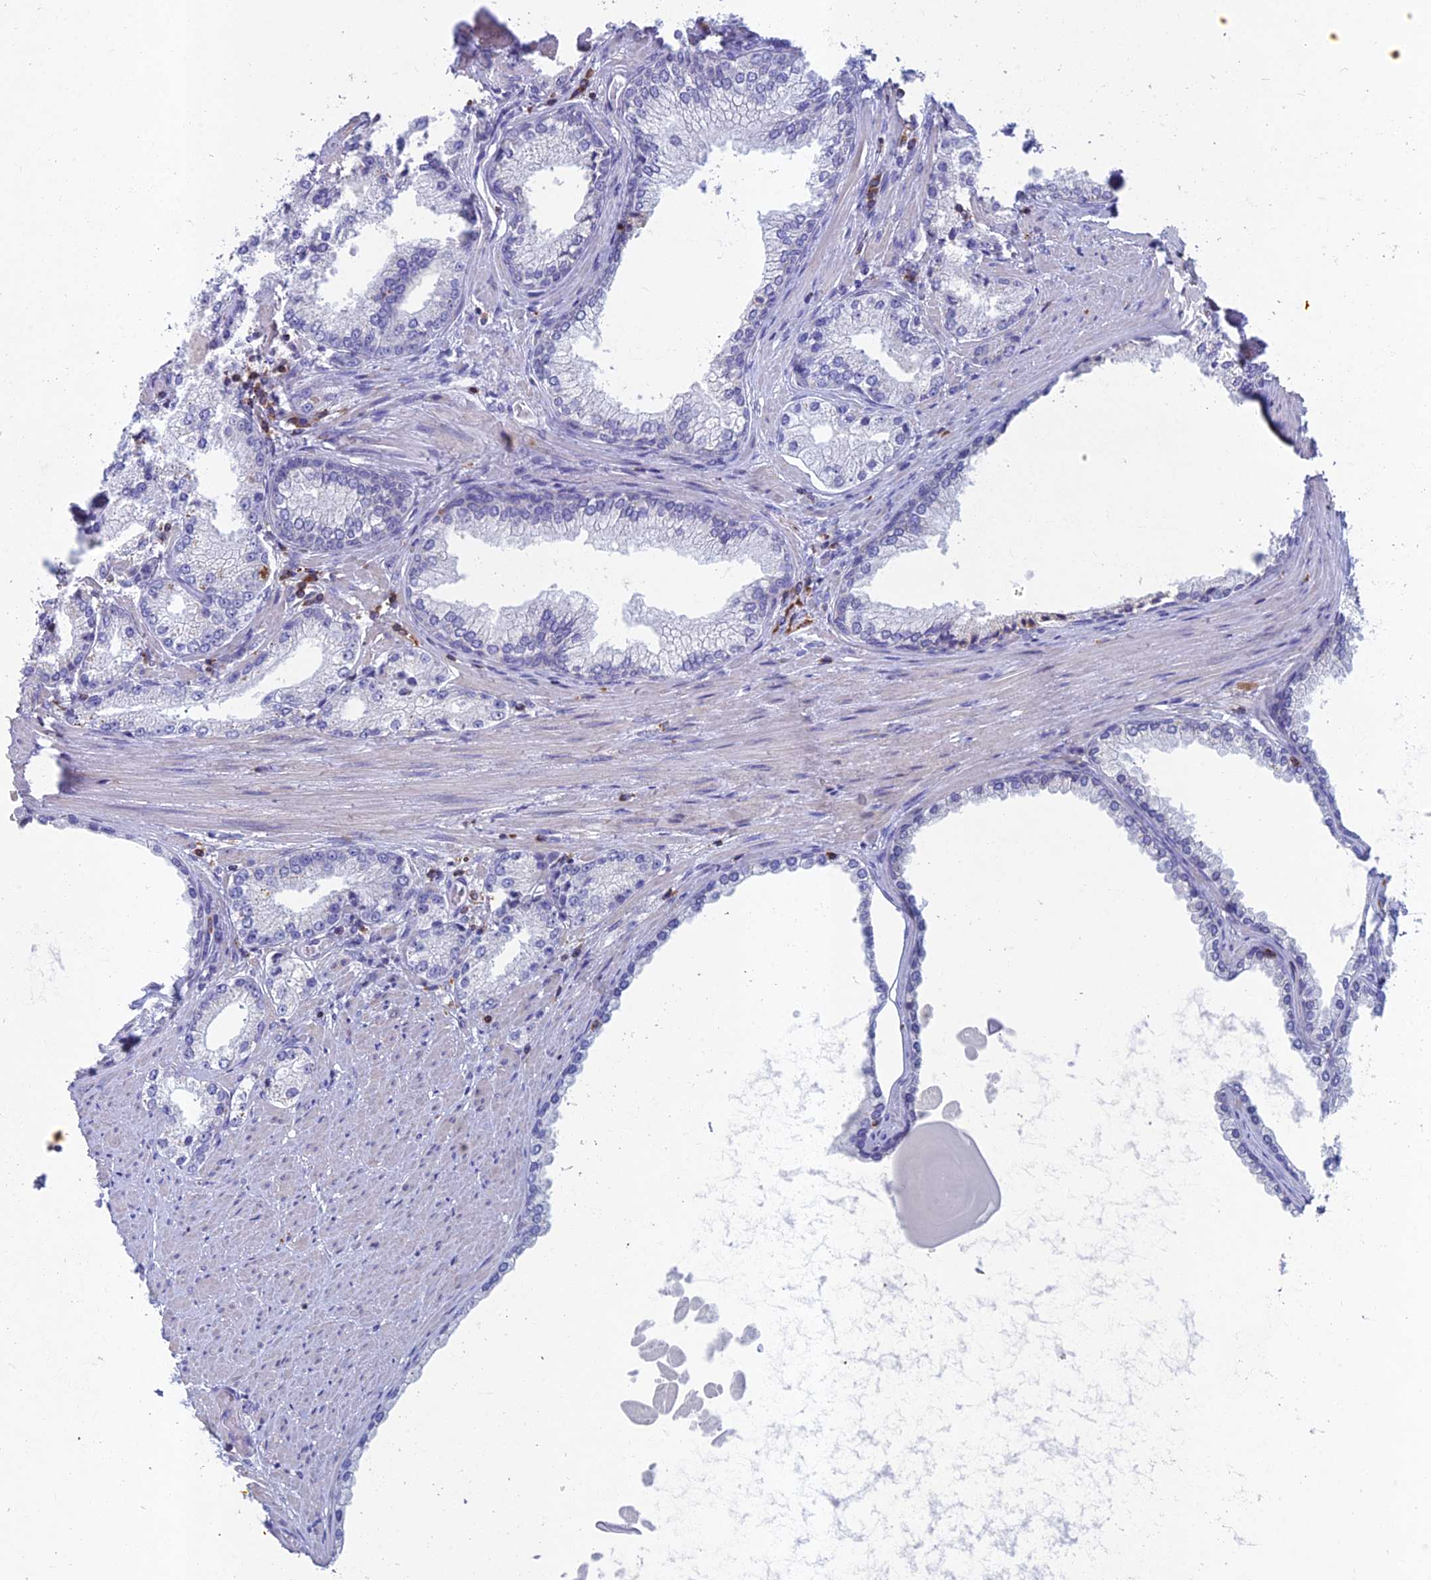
{"staining": {"intensity": "negative", "quantity": "none", "location": "none"}, "tissue": "prostate cancer", "cell_type": "Tumor cells", "image_type": "cancer", "snomed": [{"axis": "morphology", "description": "Adenocarcinoma, High grade"}, {"axis": "topography", "description": "Prostate"}], "caption": "Histopathology image shows no protein staining in tumor cells of prostate cancer tissue.", "gene": "ABI3BP", "patient": {"sex": "male", "age": 66}}